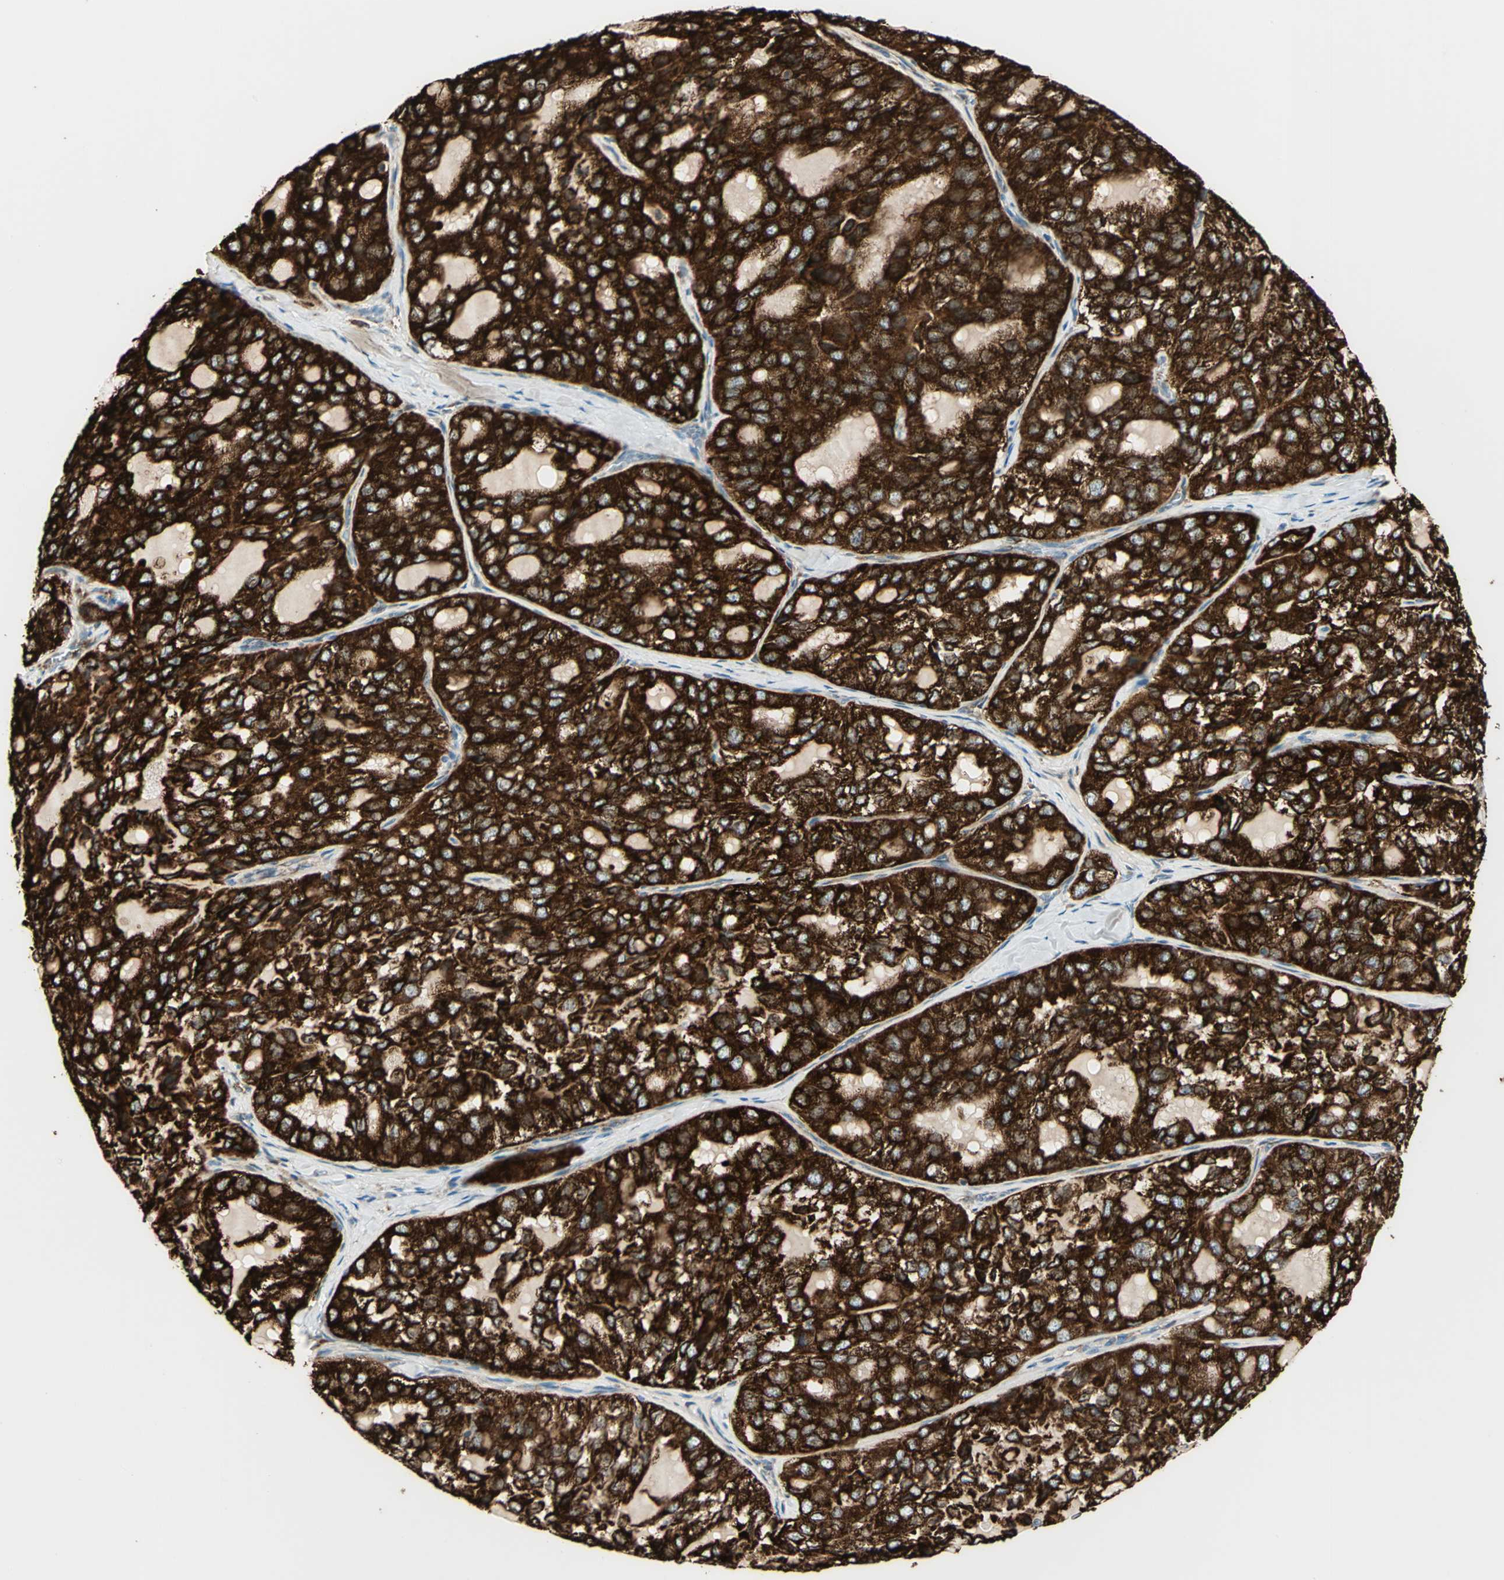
{"staining": {"intensity": "strong", "quantity": ">75%", "location": "cytoplasmic/membranous"}, "tissue": "thyroid cancer", "cell_type": "Tumor cells", "image_type": "cancer", "snomed": [{"axis": "morphology", "description": "Follicular adenoma carcinoma, NOS"}, {"axis": "topography", "description": "Thyroid gland"}], "caption": "Protein expression analysis of follicular adenoma carcinoma (thyroid) shows strong cytoplasmic/membranous expression in approximately >75% of tumor cells.", "gene": "PDIA4", "patient": {"sex": "male", "age": 75}}